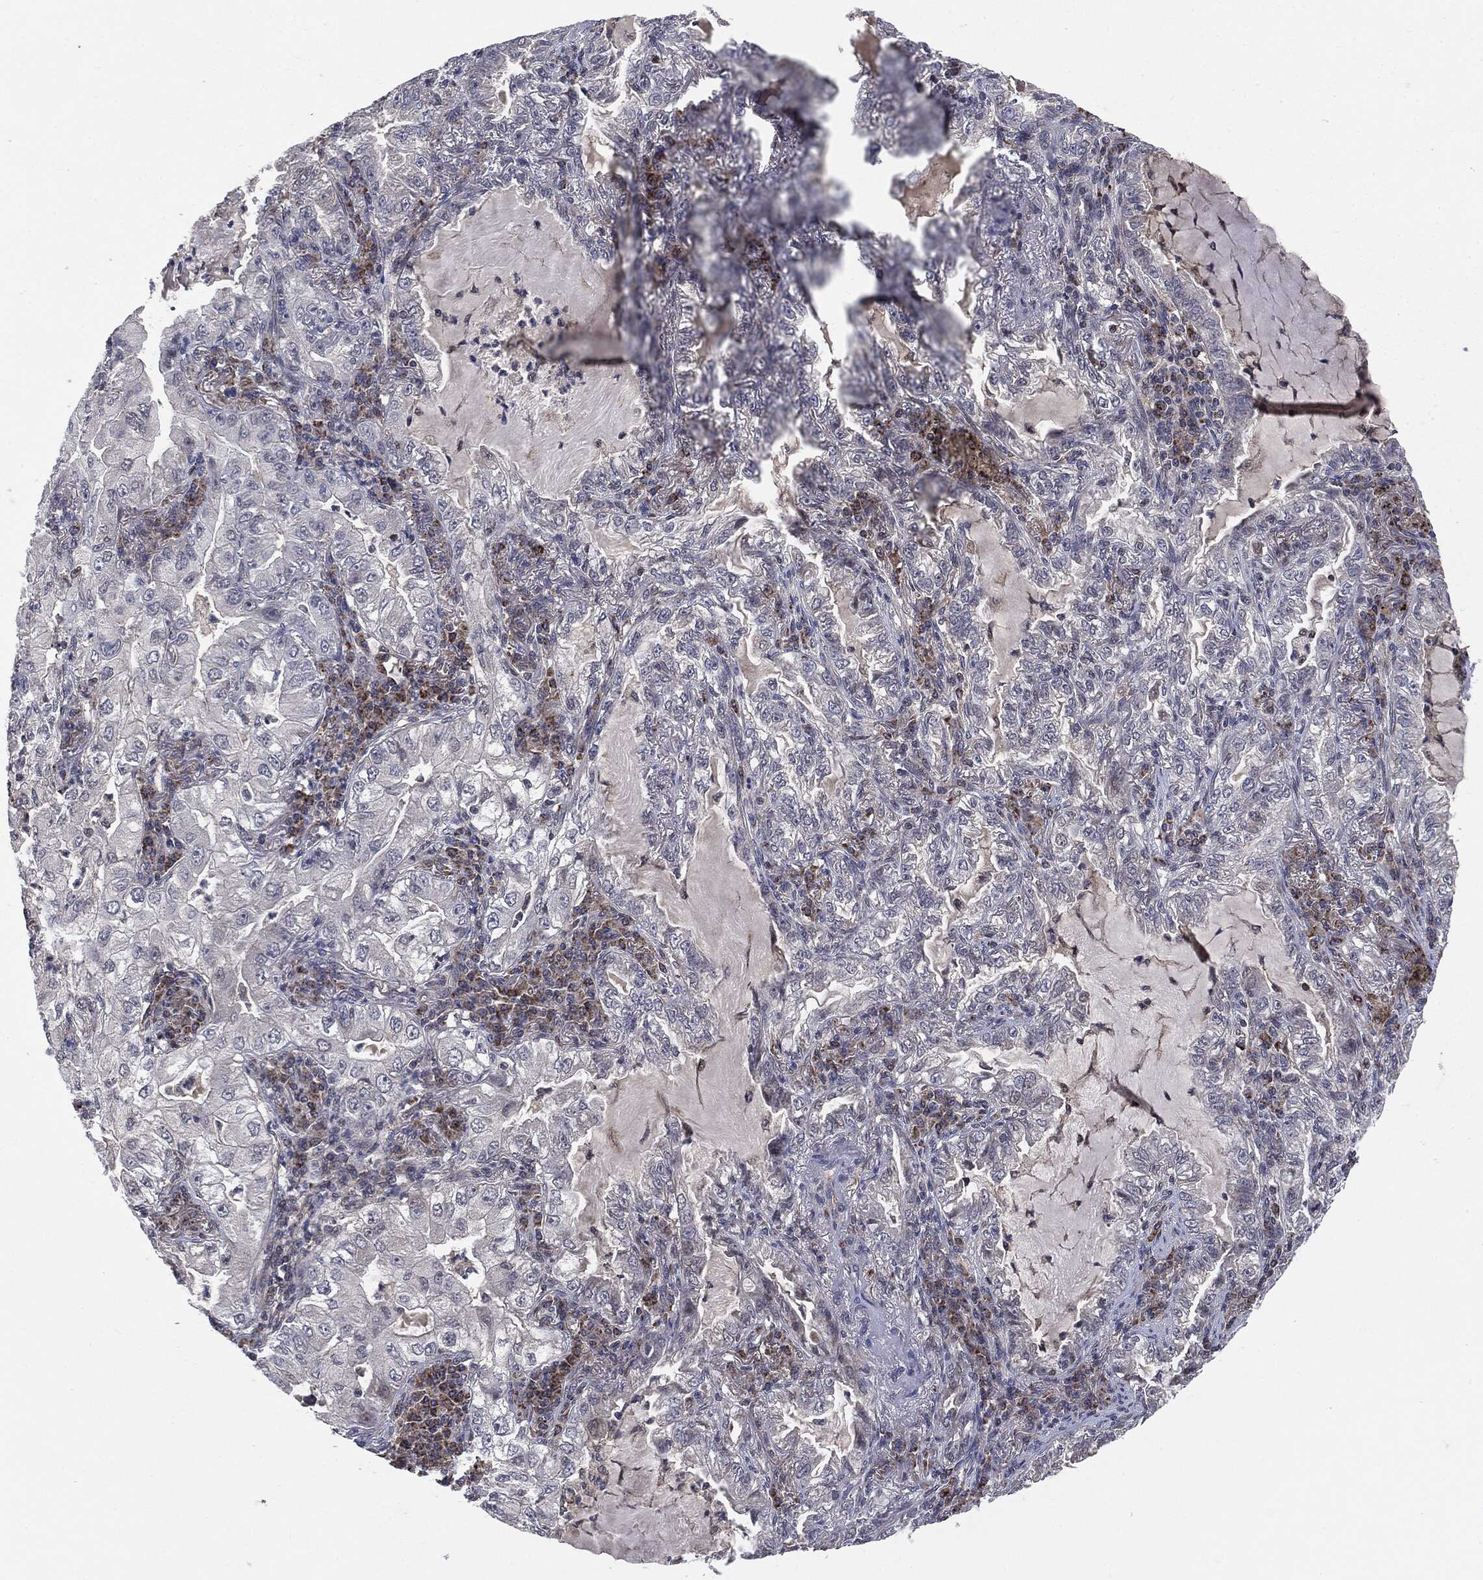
{"staining": {"intensity": "negative", "quantity": "none", "location": "none"}, "tissue": "lung cancer", "cell_type": "Tumor cells", "image_type": "cancer", "snomed": [{"axis": "morphology", "description": "Adenocarcinoma, NOS"}, {"axis": "topography", "description": "Lung"}], "caption": "This is an immunohistochemistry image of adenocarcinoma (lung). There is no staining in tumor cells.", "gene": "PTPA", "patient": {"sex": "female", "age": 73}}